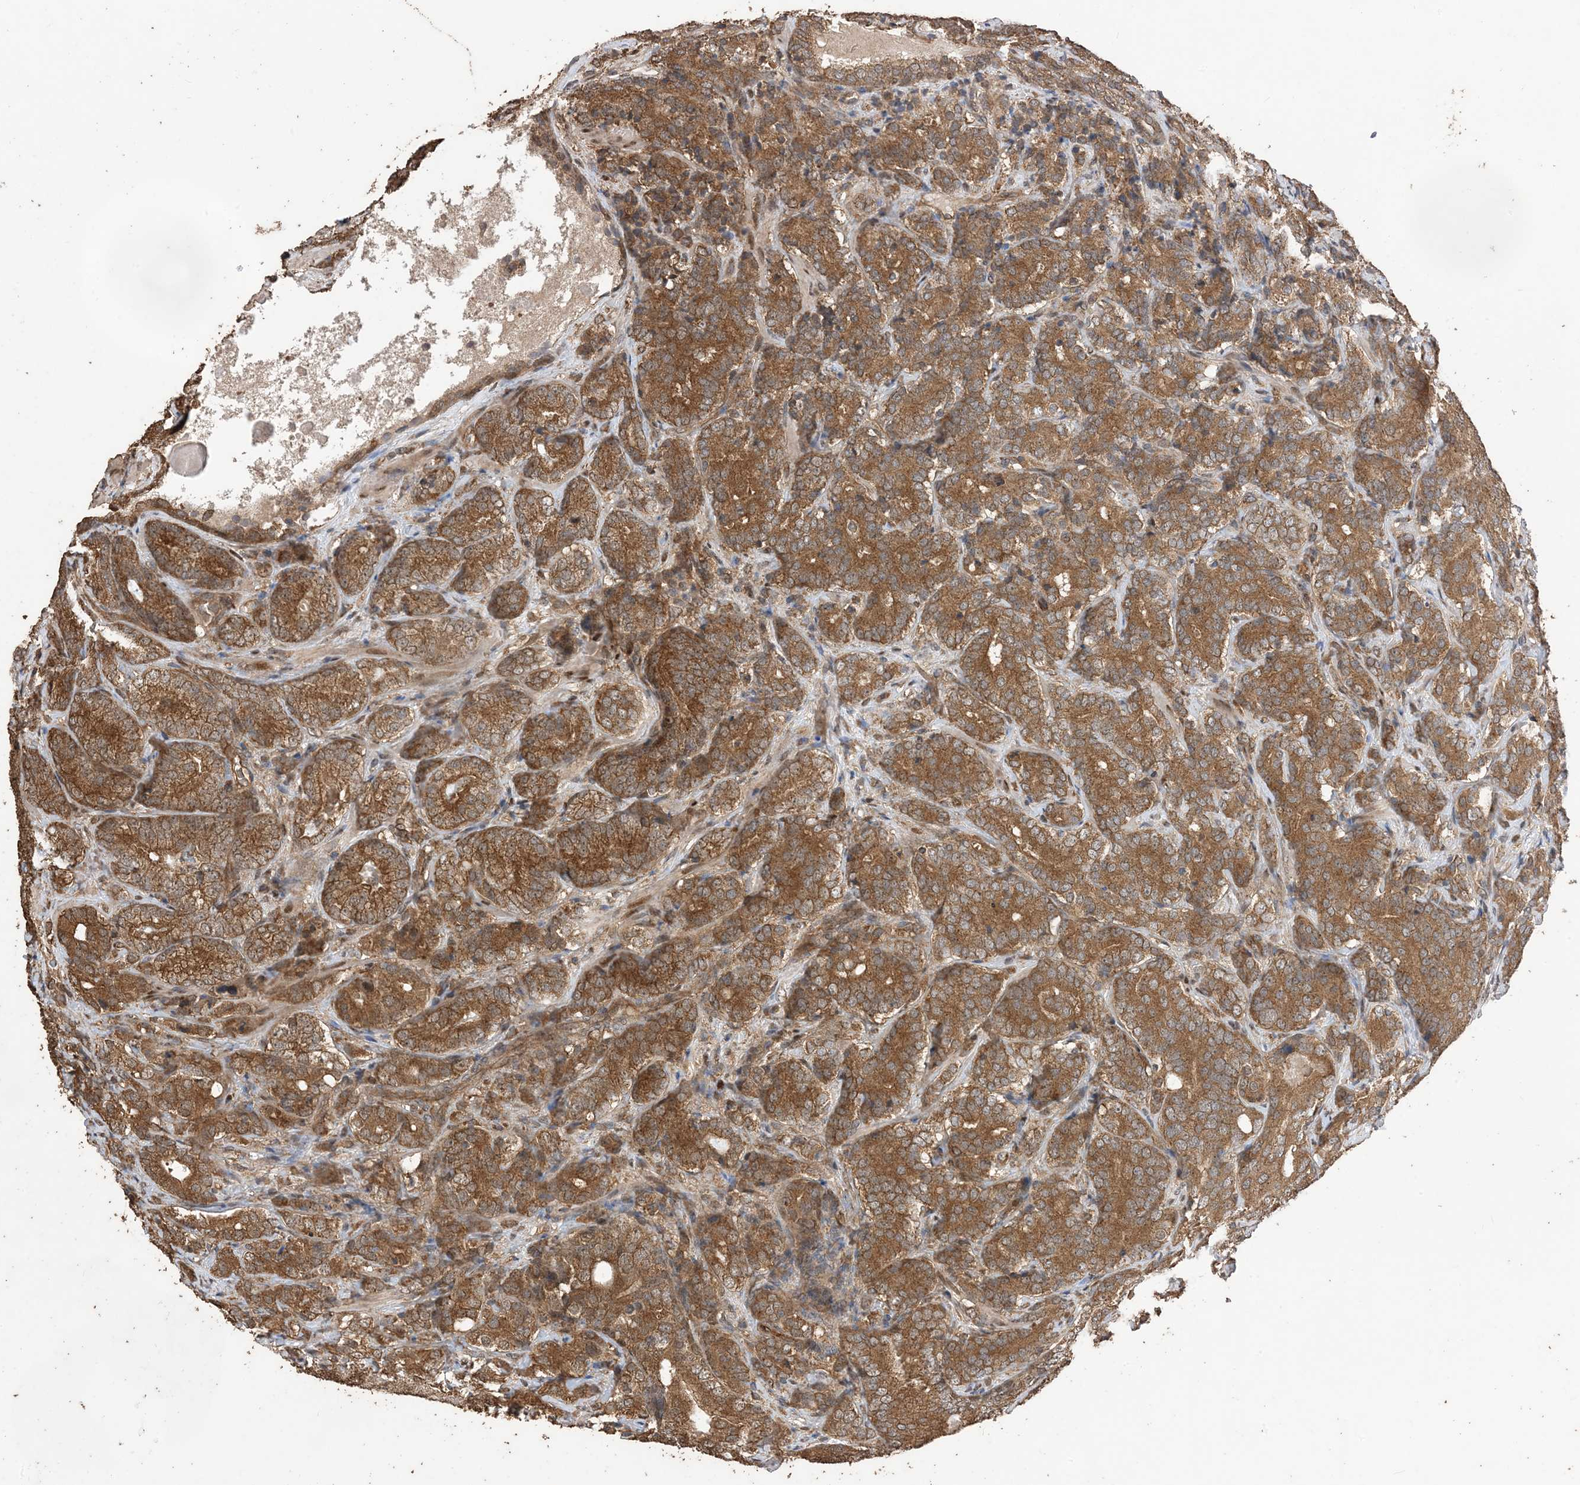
{"staining": {"intensity": "moderate", "quantity": ">75%", "location": "cytoplasmic/membranous"}, "tissue": "prostate cancer", "cell_type": "Tumor cells", "image_type": "cancer", "snomed": [{"axis": "morphology", "description": "Adenocarcinoma, High grade"}, {"axis": "topography", "description": "Prostate"}], "caption": "Tumor cells demonstrate medium levels of moderate cytoplasmic/membranous positivity in approximately >75% of cells in human prostate high-grade adenocarcinoma.", "gene": "ZKSCAN5", "patient": {"sex": "male", "age": 66}}